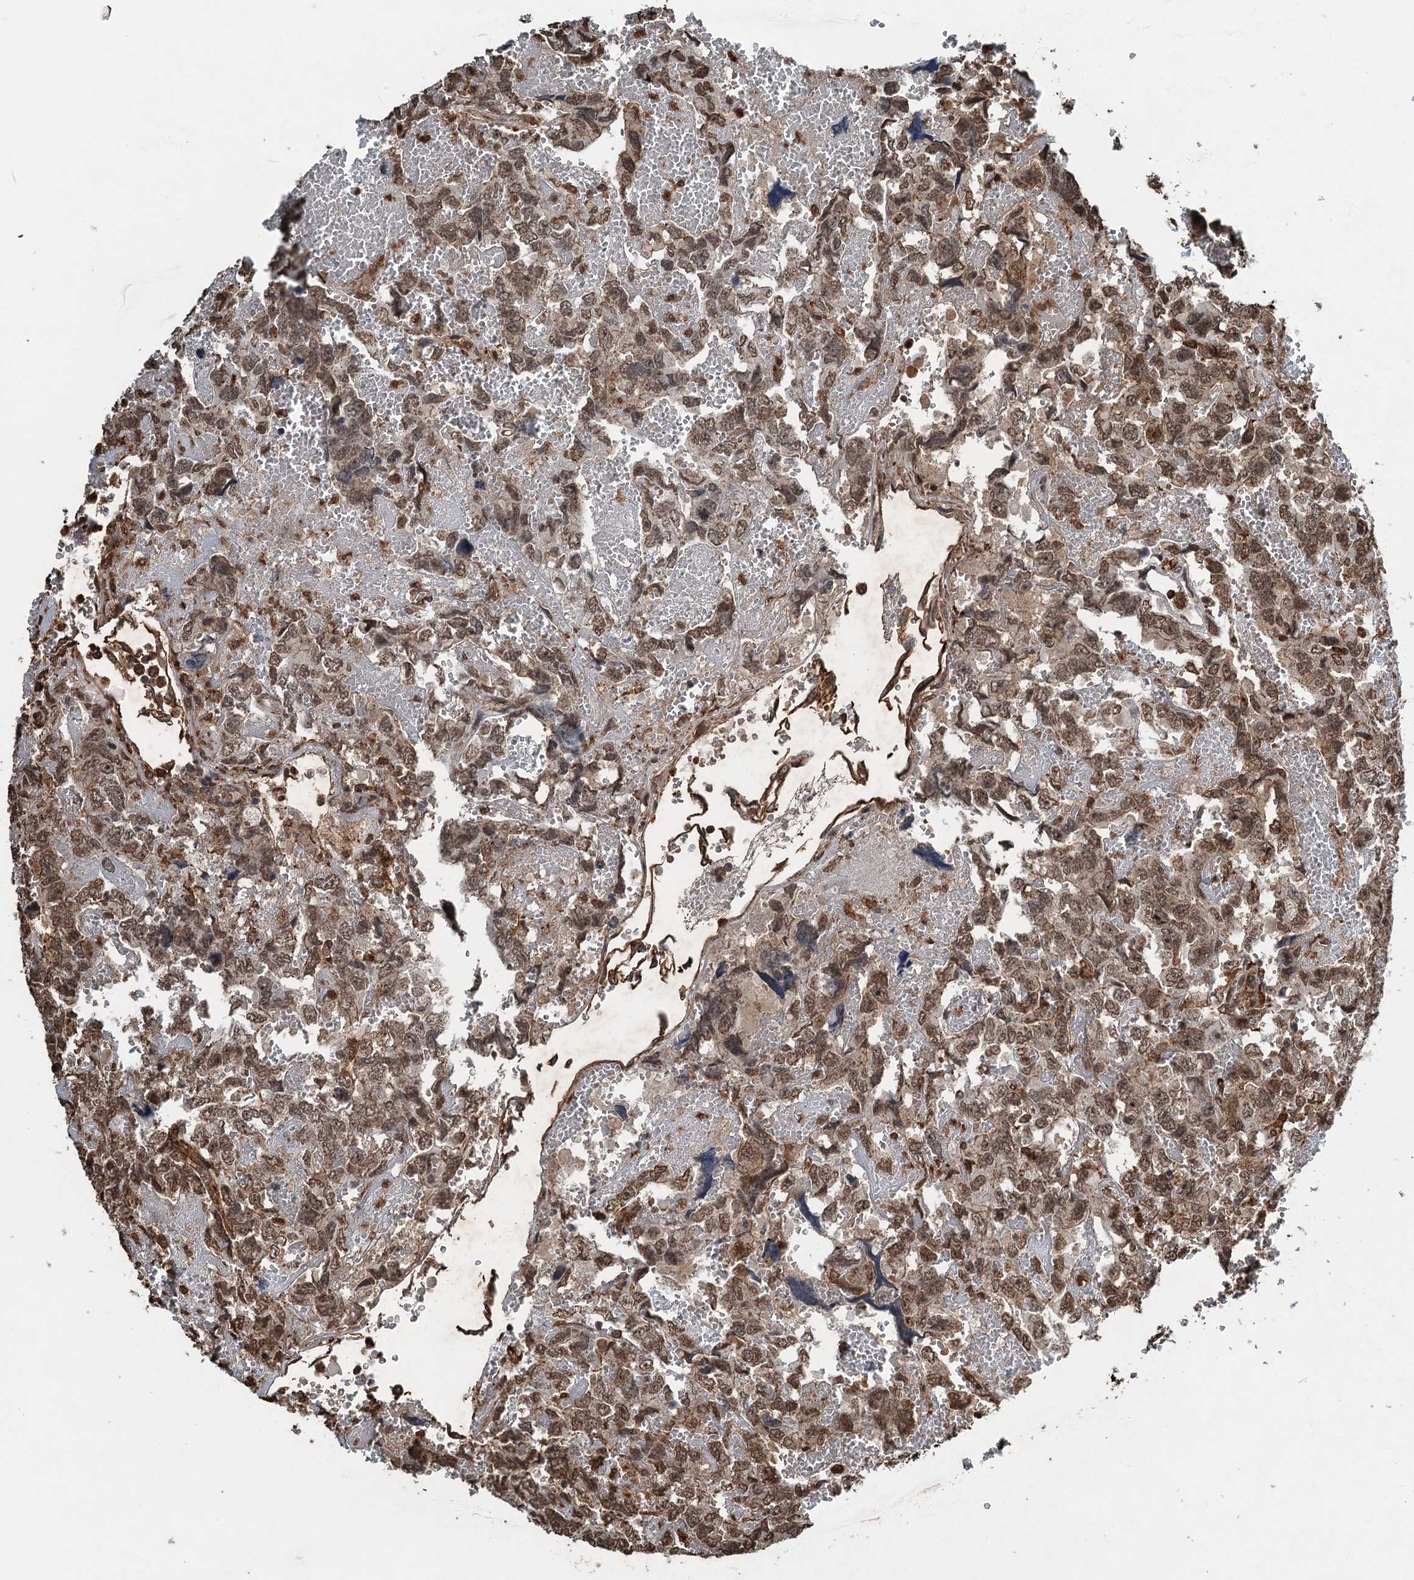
{"staining": {"intensity": "moderate", "quantity": ">75%", "location": "nuclear"}, "tissue": "testis cancer", "cell_type": "Tumor cells", "image_type": "cancer", "snomed": [{"axis": "morphology", "description": "Carcinoma, Embryonal, NOS"}, {"axis": "topography", "description": "Testis"}], "caption": "Testis cancer (embryonal carcinoma) stained with immunohistochemistry demonstrates moderate nuclear positivity in approximately >75% of tumor cells. The protein of interest is shown in brown color, while the nuclei are stained blue.", "gene": "WHAMM", "patient": {"sex": "male", "age": 45}}